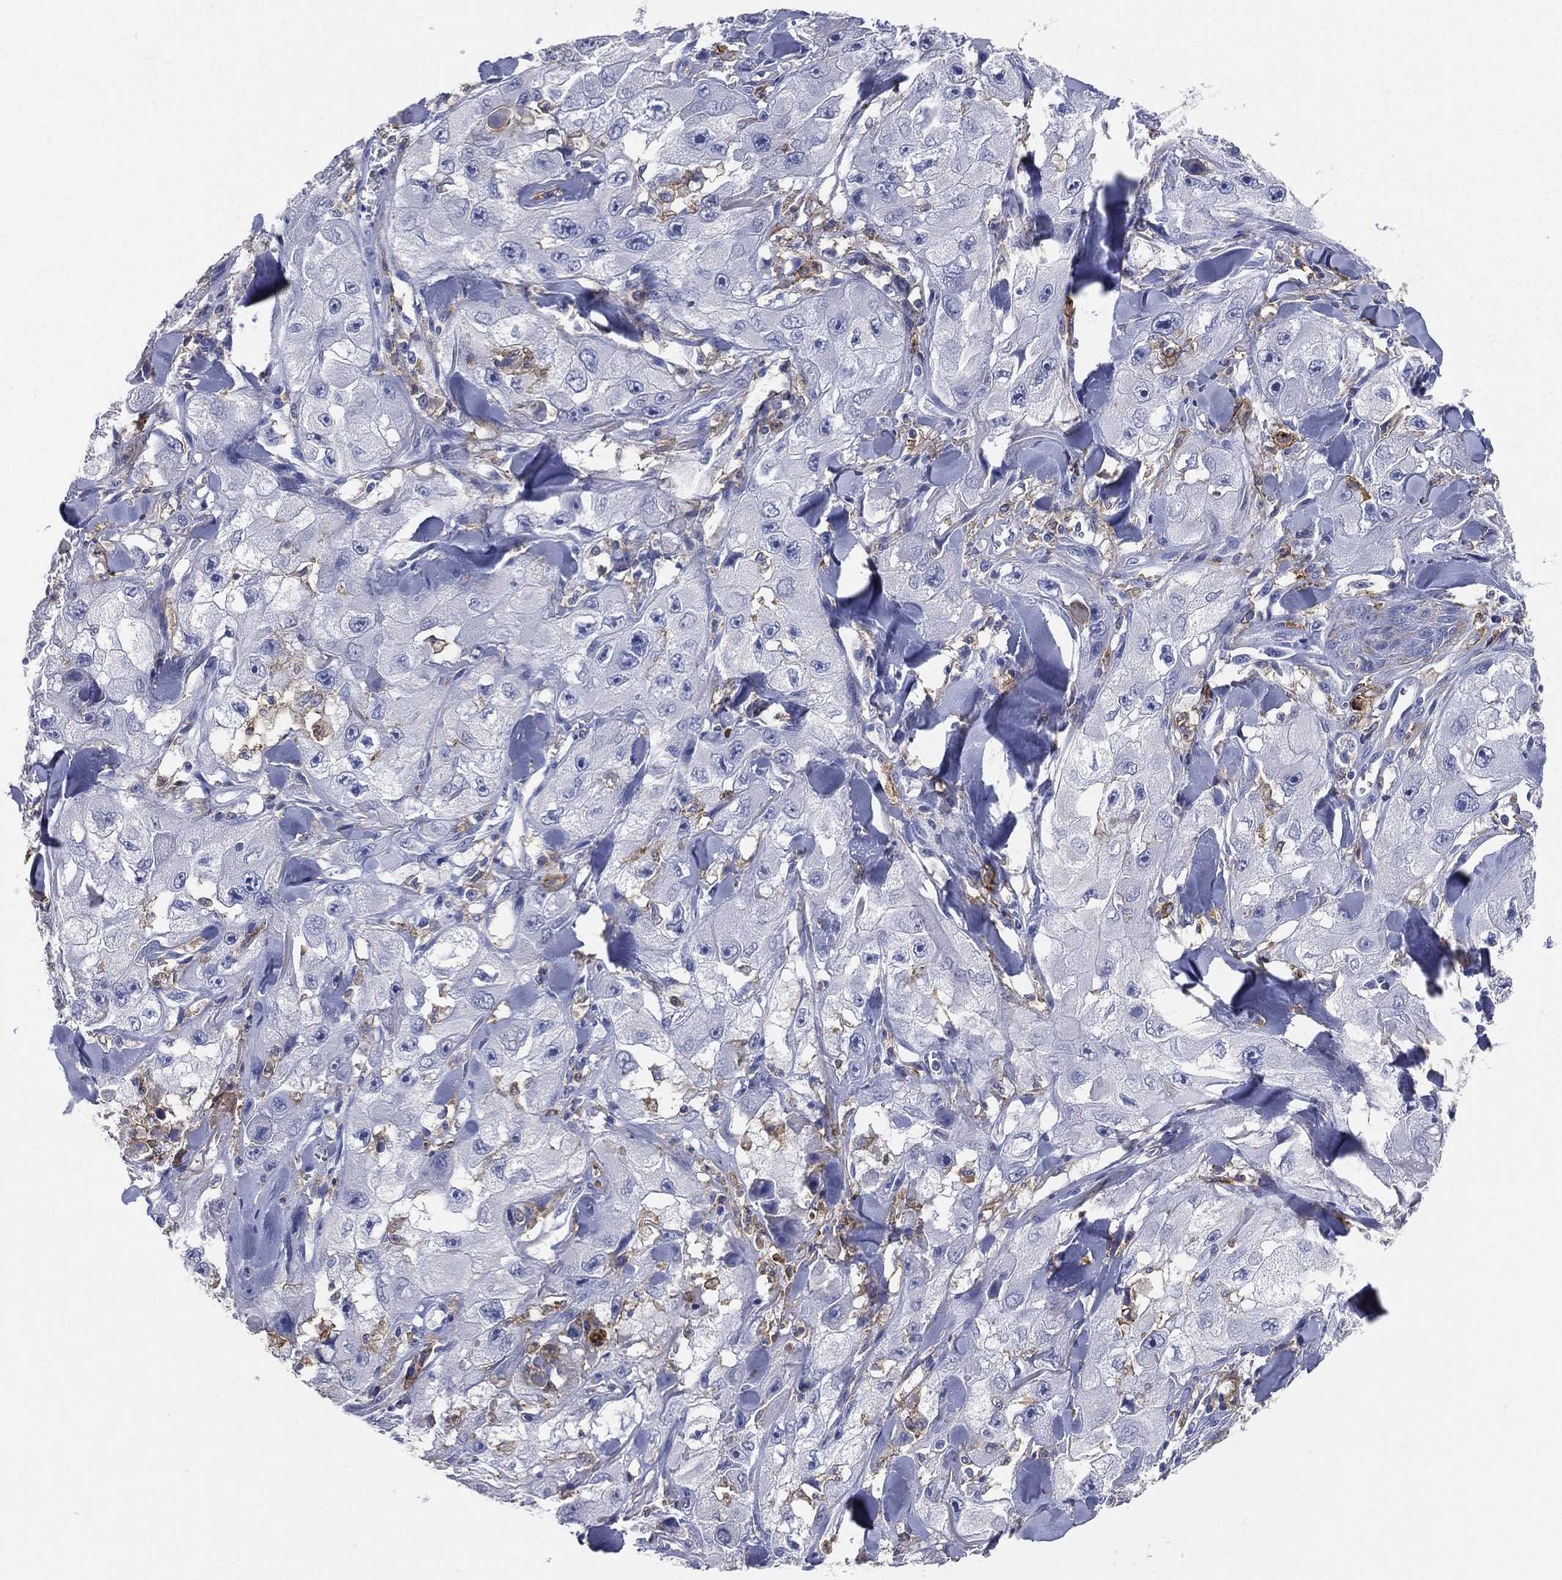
{"staining": {"intensity": "negative", "quantity": "none", "location": "none"}, "tissue": "skin cancer", "cell_type": "Tumor cells", "image_type": "cancer", "snomed": [{"axis": "morphology", "description": "Squamous cell carcinoma, NOS"}, {"axis": "topography", "description": "Skin"}, {"axis": "topography", "description": "Subcutis"}], "caption": "A high-resolution histopathology image shows immunohistochemistry (IHC) staining of skin cancer, which reveals no significant expression in tumor cells.", "gene": "CD33", "patient": {"sex": "male", "age": 73}}